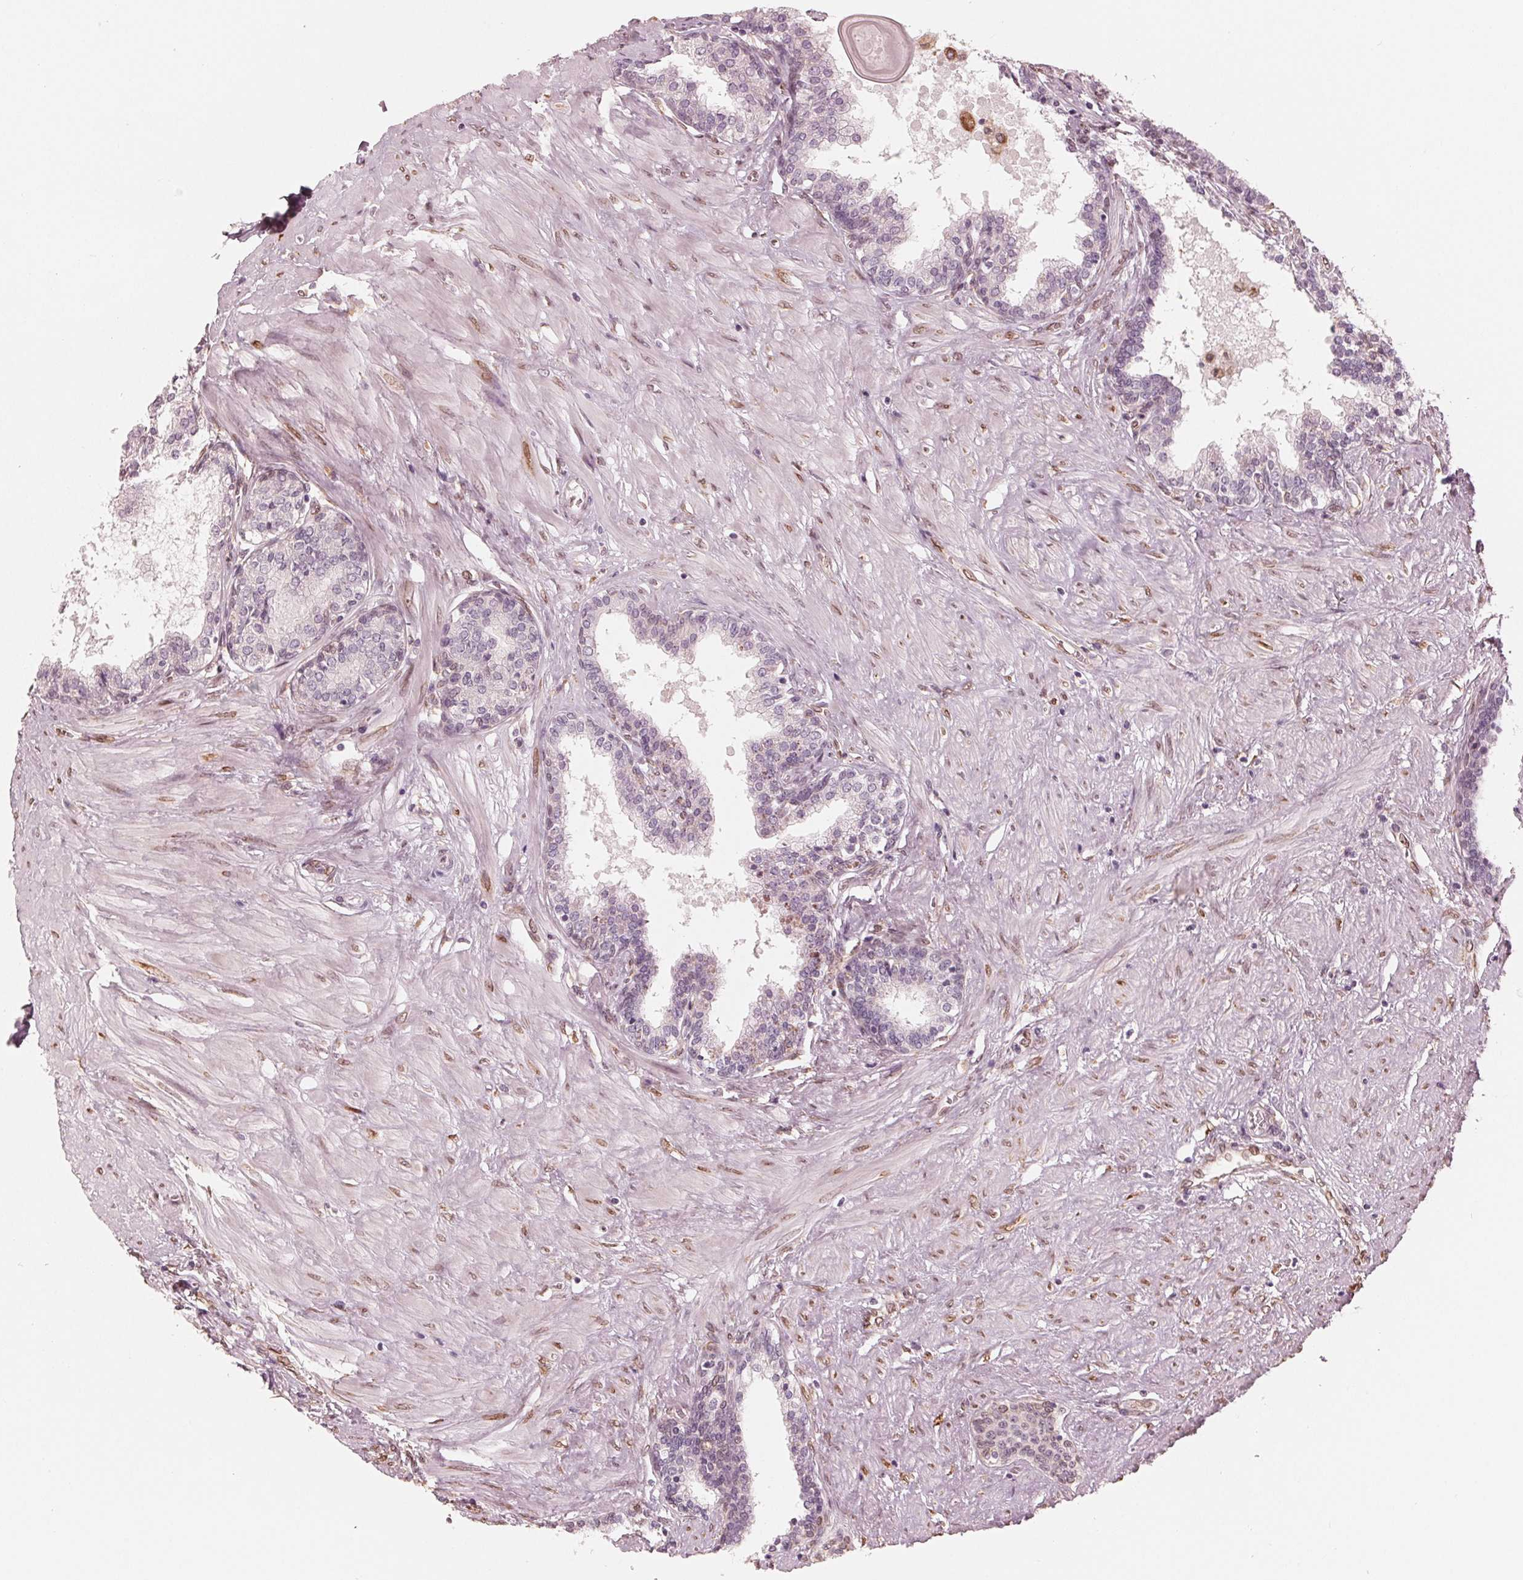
{"staining": {"intensity": "negative", "quantity": "none", "location": "none"}, "tissue": "prostate", "cell_type": "Glandular cells", "image_type": "normal", "snomed": [{"axis": "morphology", "description": "Normal tissue, NOS"}, {"axis": "topography", "description": "Prostate"}], "caption": "This is an IHC image of benign human prostate. There is no staining in glandular cells.", "gene": "IKBIP", "patient": {"sex": "male", "age": 55}}